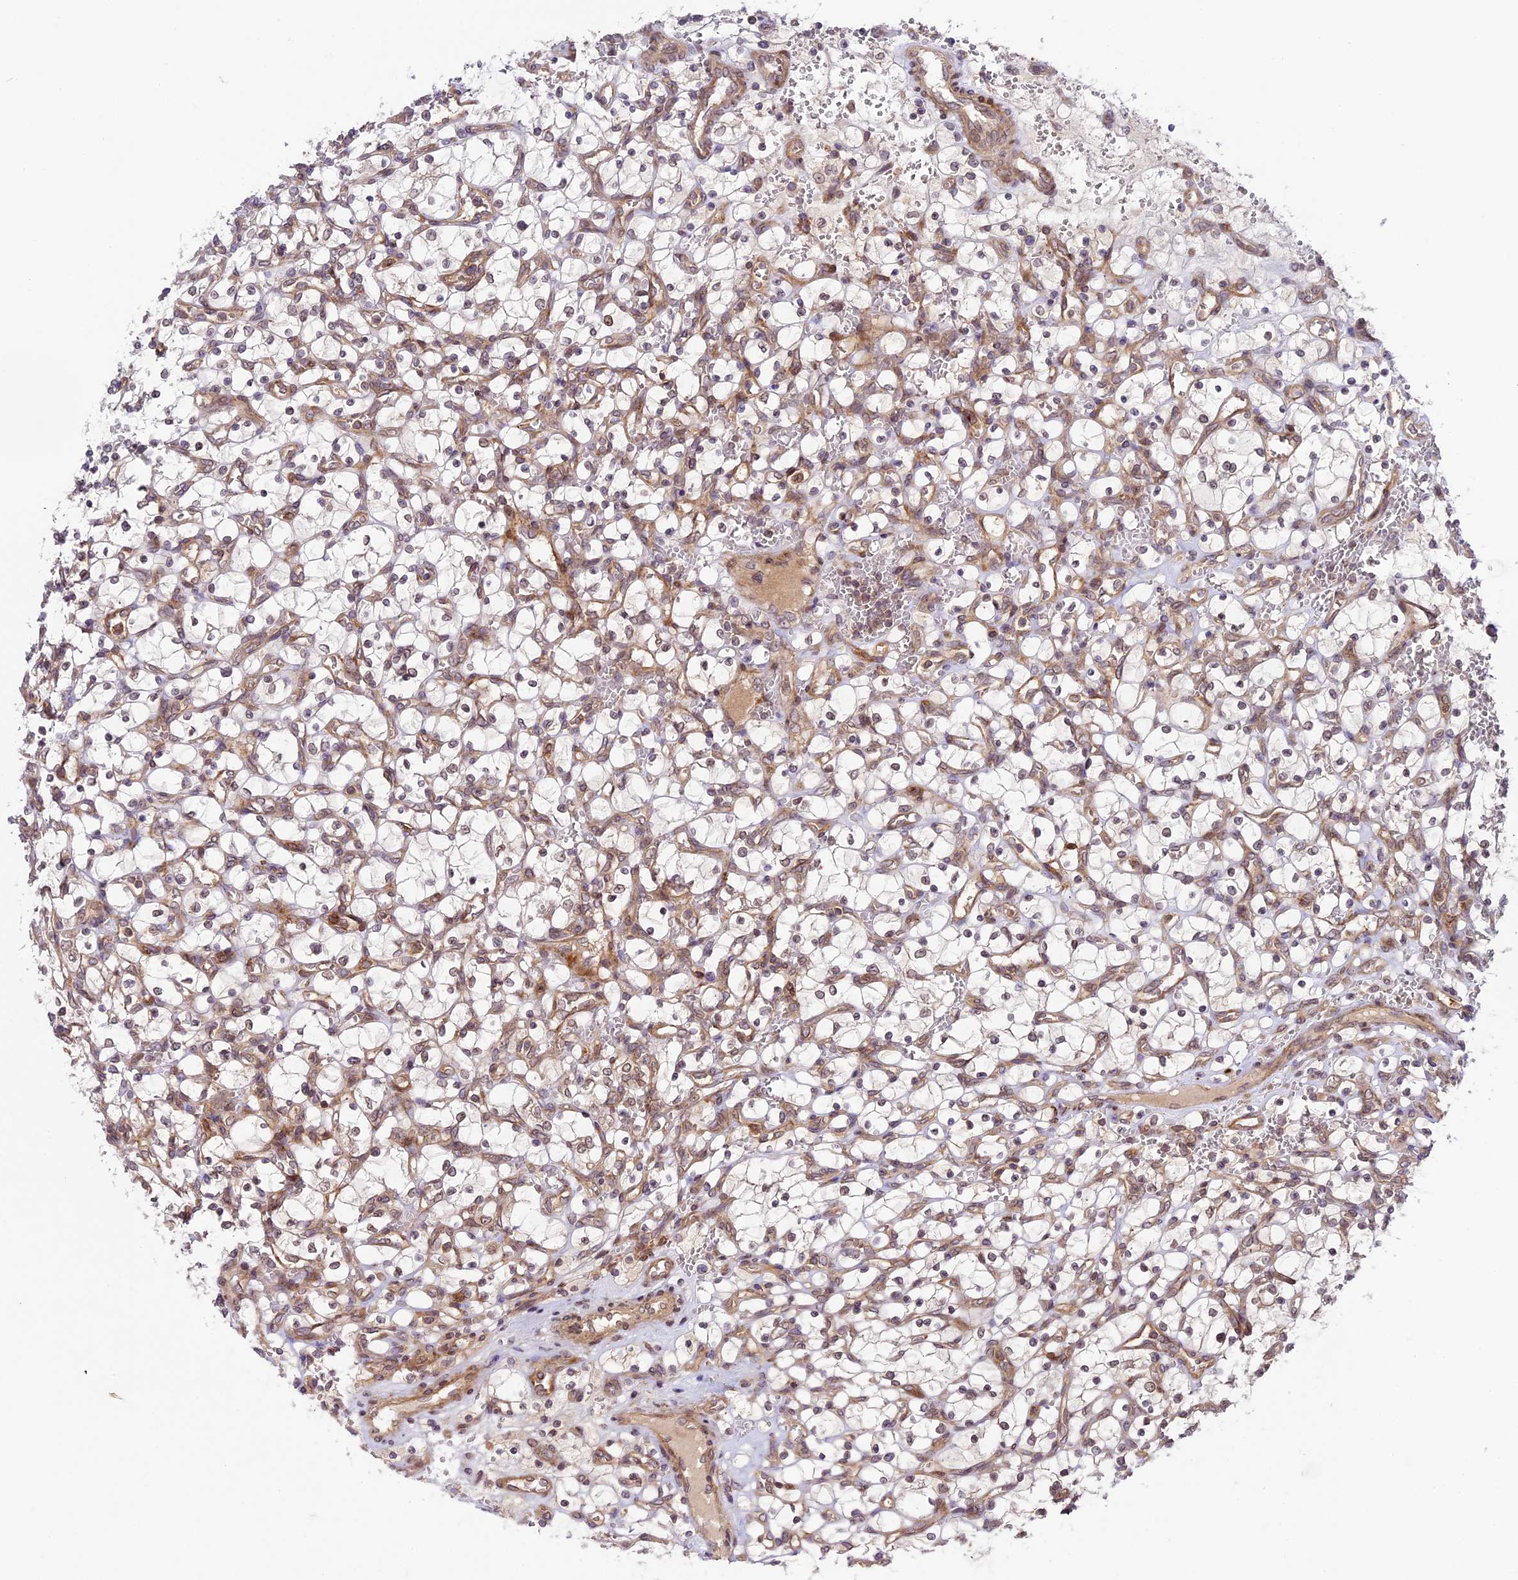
{"staining": {"intensity": "negative", "quantity": "none", "location": "none"}, "tissue": "renal cancer", "cell_type": "Tumor cells", "image_type": "cancer", "snomed": [{"axis": "morphology", "description": "Adenocarcinoma, NOS"}, {"axis": "topography", "description": "Kidney"}], "caption": "Immunohistochemistry of renal adenocarcinoma displays no positivity in tumor cells.", "gene": "DGKH", "patient": {"sex": "female", "age": 69}}